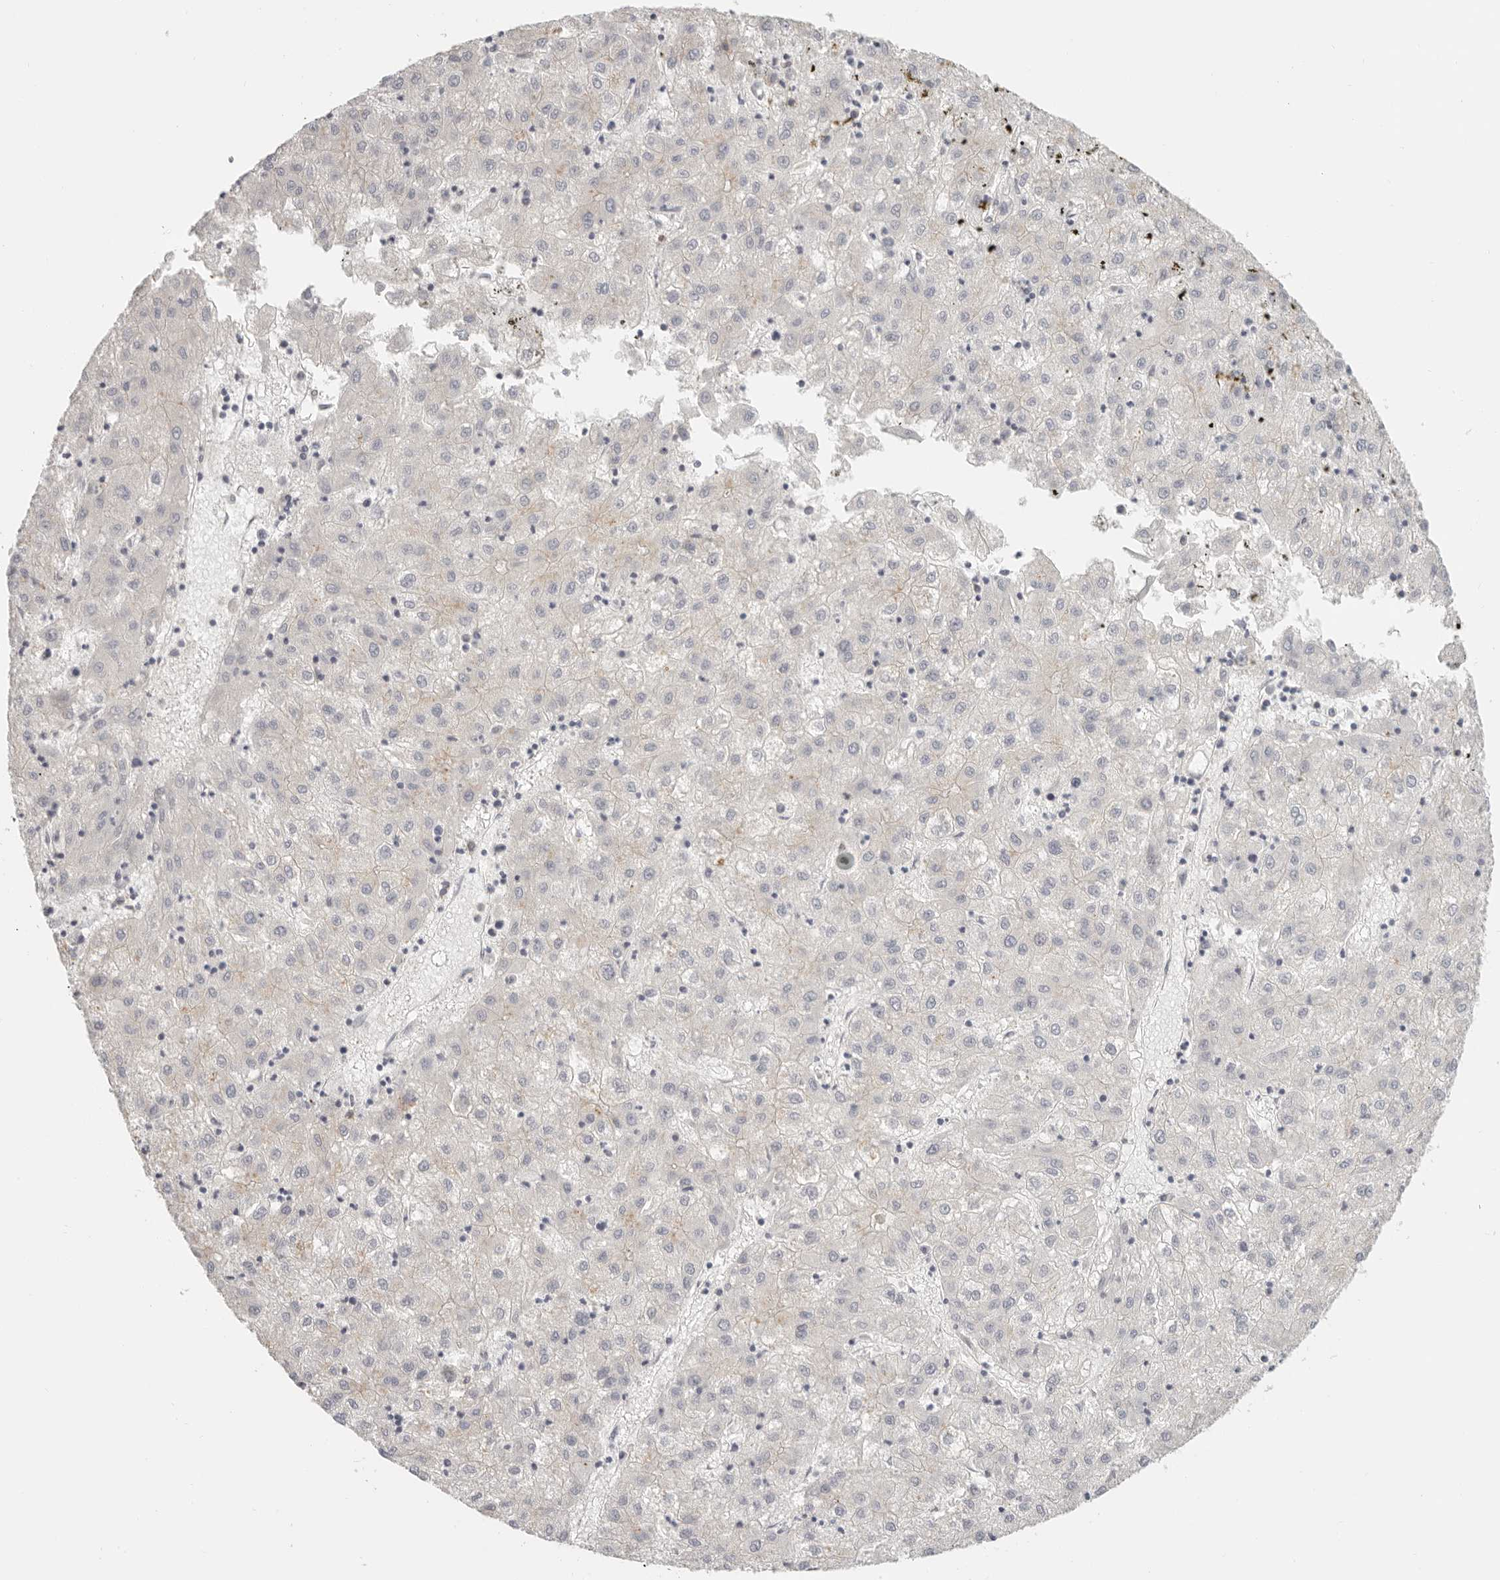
{"staining": {"intensity": "negative", "quantity": "none", "location": "none"}, "tissue": "liver cancer", "cell_type": "Tumor cells", "image_type": "cancer", "snomed": [{"axis": "morphology", "description": "Carcinoma, Hepatocellular, NOS"}, {"axis": "topography", "description": "Liver"}], "caption": "High magnification brightfield microscopy of liver hepatocellular carcinoma stained with DAB (3,3'-diaminobenzidine) (brown) and counterstained with hematoxylin (blue): tumor cells show no significant expression. (DAB immunohistochemistry, high magnification).", "gene": "ANXA9", "patient": {"sex": "male", "age": 72}}